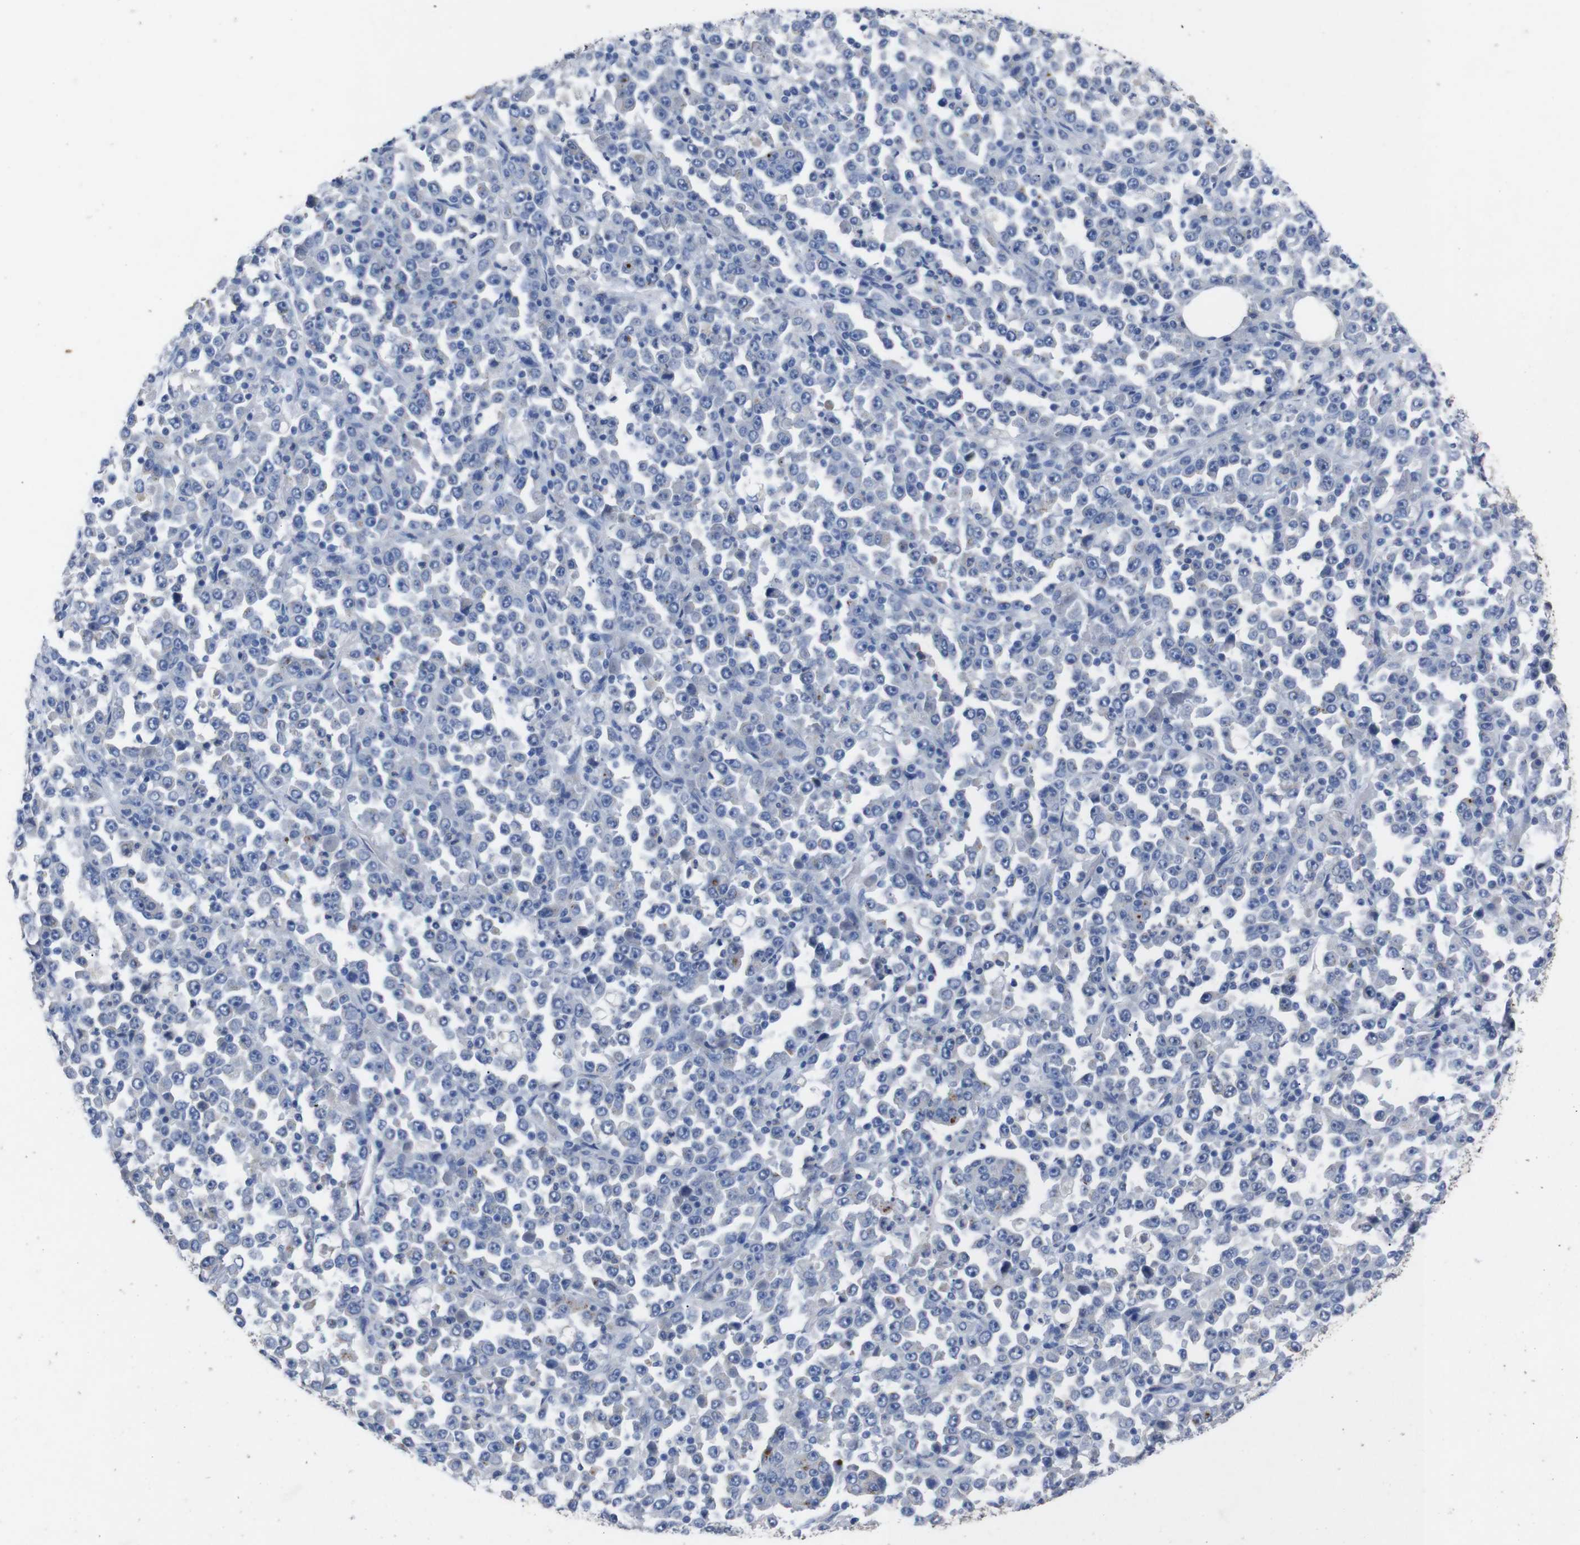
{"staining": {"intensity": "negative", "quantity": "none", "location": "none"}, "tissue": "stomach cancer", "cell_type": "Tumor cells", "image_type": "cancer", "snomed": [{"axis": "morphology", "description": "Normal tissue, NOS"}, {"axis": "morphology", "description": "Adenocarcinoma, NOS"}, {"axis": "topography", "description": "Stomach, upper"}, {"axis": "topography", "description": "Stomach"}], "caption": "This is a image of immunohistochemistry staining of stomach cancer, which shows no staining in tumor cells.", "gene": "GJB2", "patient": {"sex": "male", "age": 59}}